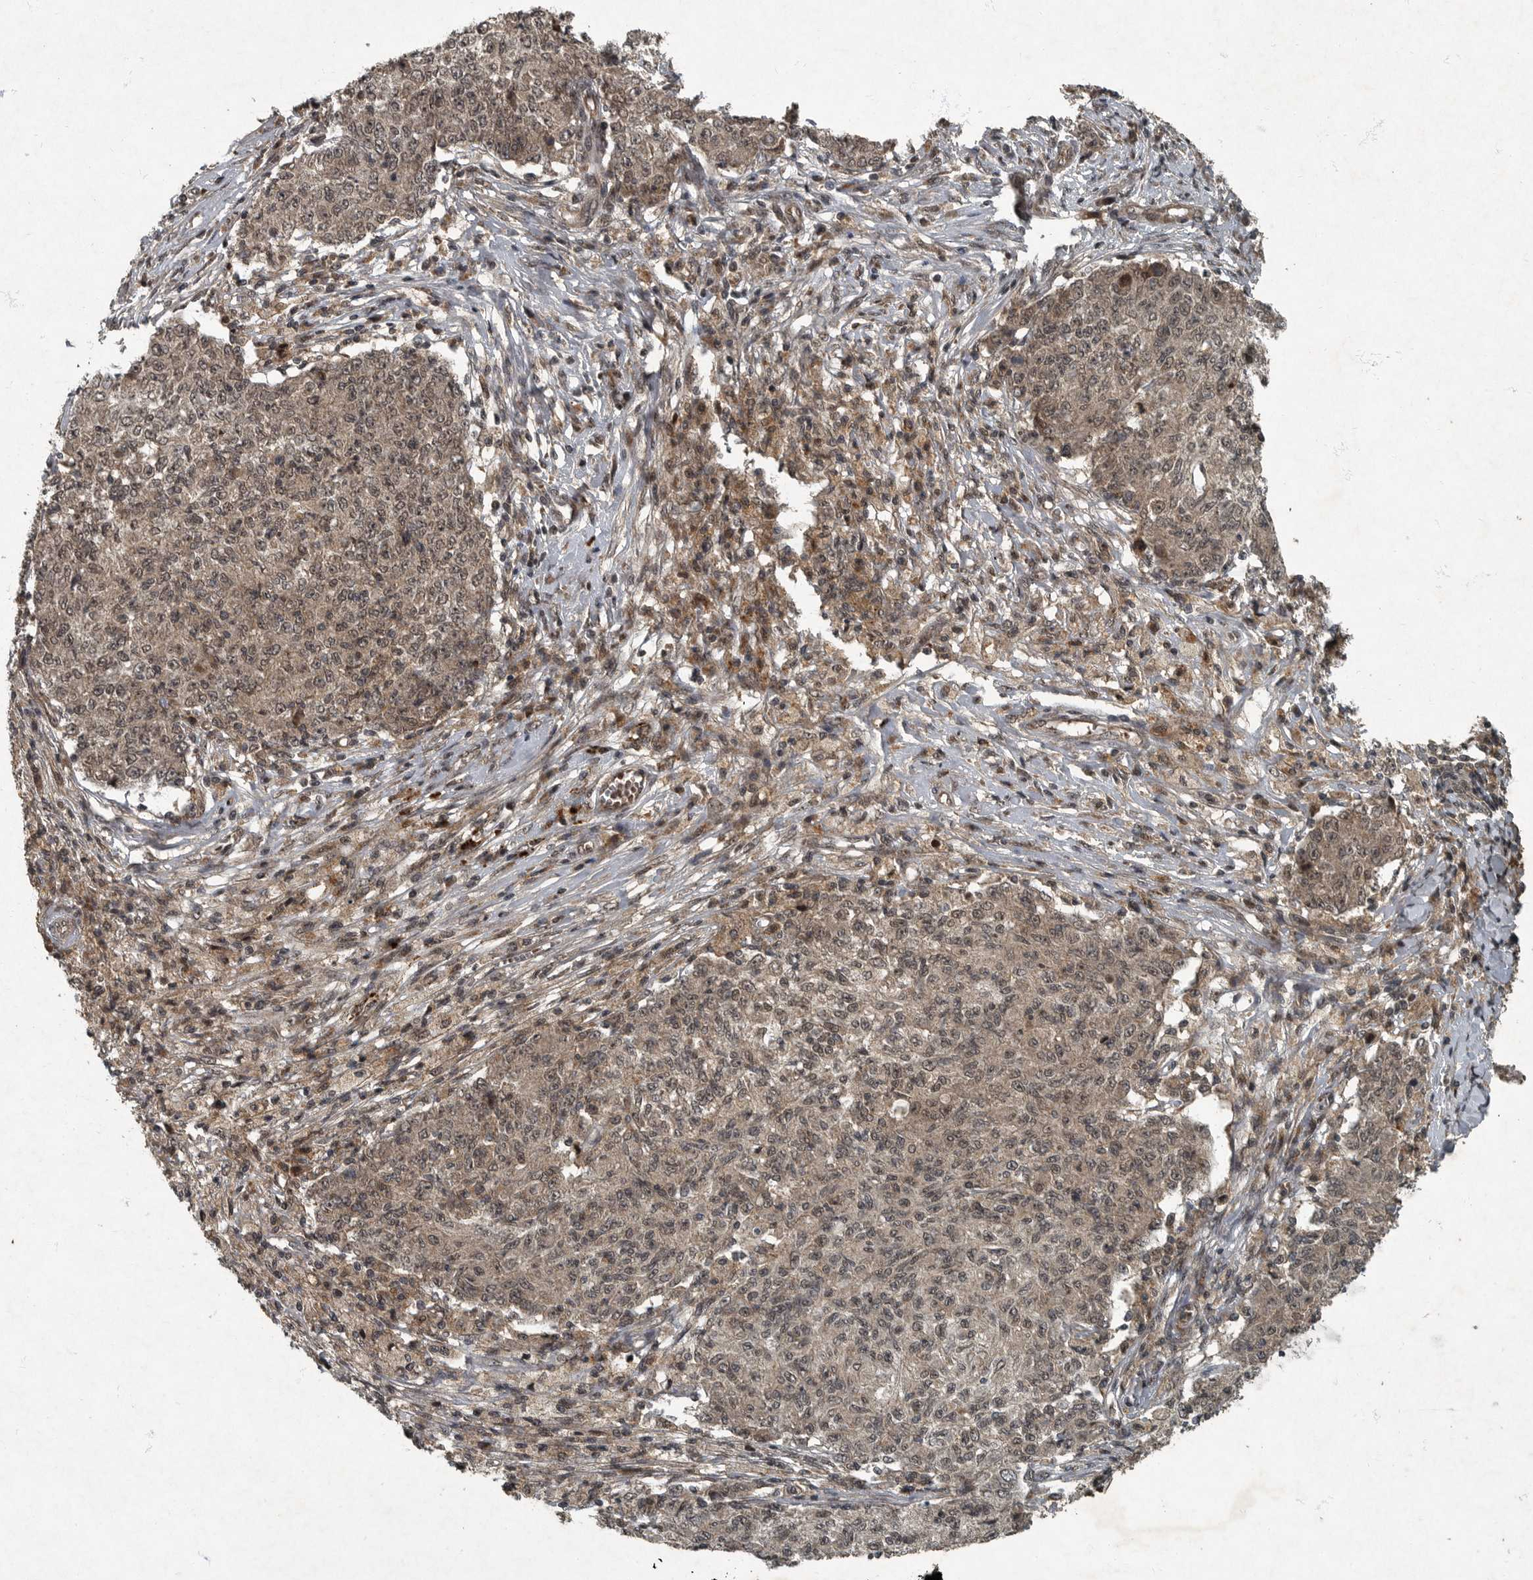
{"staining": {"intensity": "weak", "quantity": ">75%", "location": "cytoplasmic/membranous,nuclear"}, "tissue": "ovarian cancer", "cell_type": "Tumor cells", "image_type": "cancer", "snomed": [{"axis": "morphology", "description": "Carcinoma, endometroid"}, {"axis": "topography", "description": "Ovary"}], "caption": "A photomicrograph of human endometroid carcinoma (ovarian) stained for a protein displays weak cytoplasmic/membranous and nuclear brown staining in tumor cells.", "gene": "FOXO1", "patient": {"sex": "female", "age": 42}}